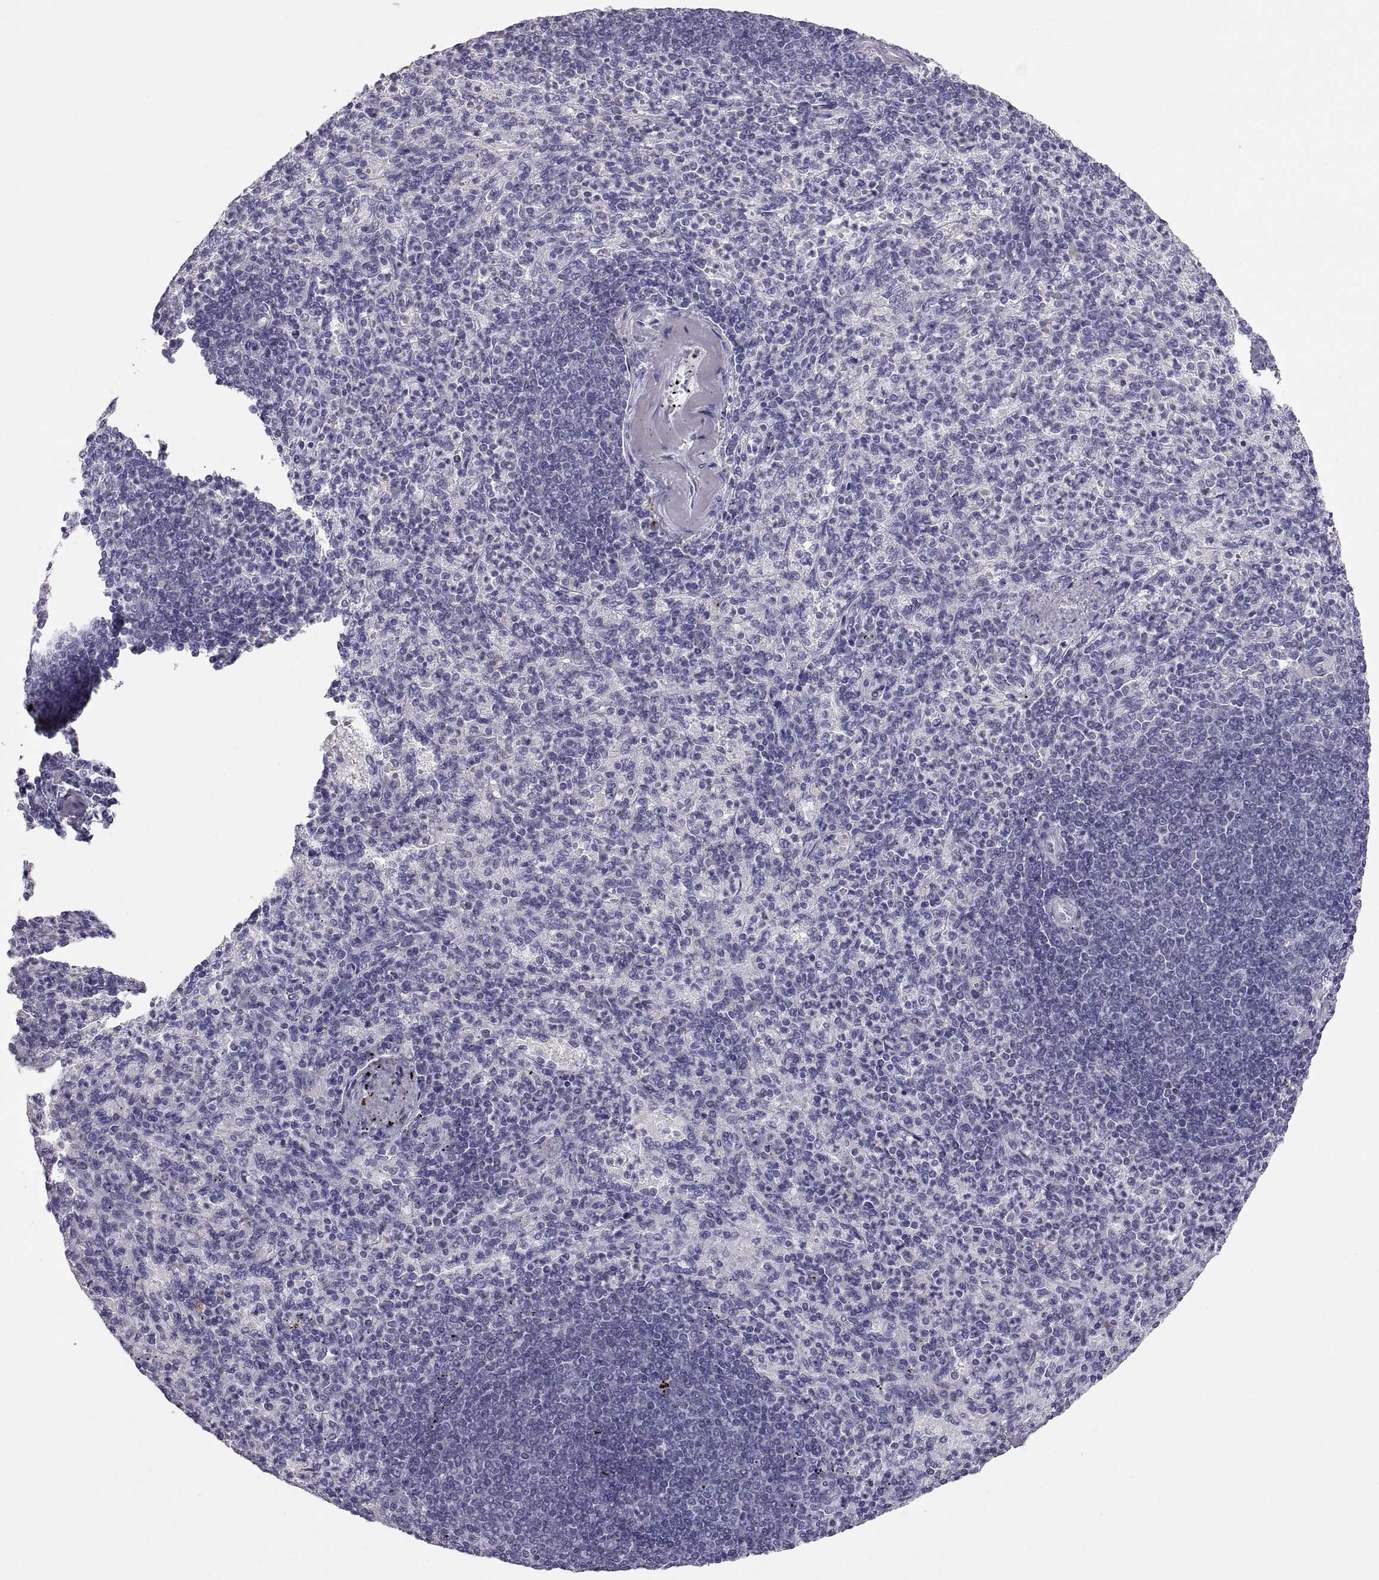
{"staining": {"intensity": "negative", "quantity": "none", "location": "none"}, "tissue": "spleen", "cell_type": "Cells in red pulp", "image_type": "normal", "snomed": [{"axis": "morphology", "description": "Normal tissue, NOS"}, {"axis": "topography", "description": "Spleen"}], "caption": "An image of spleen stained for a protein shows no brown staining in cells in red pulp.", "gene": "PCSK1N", "patient": {"sex": "female", "age": 74}}